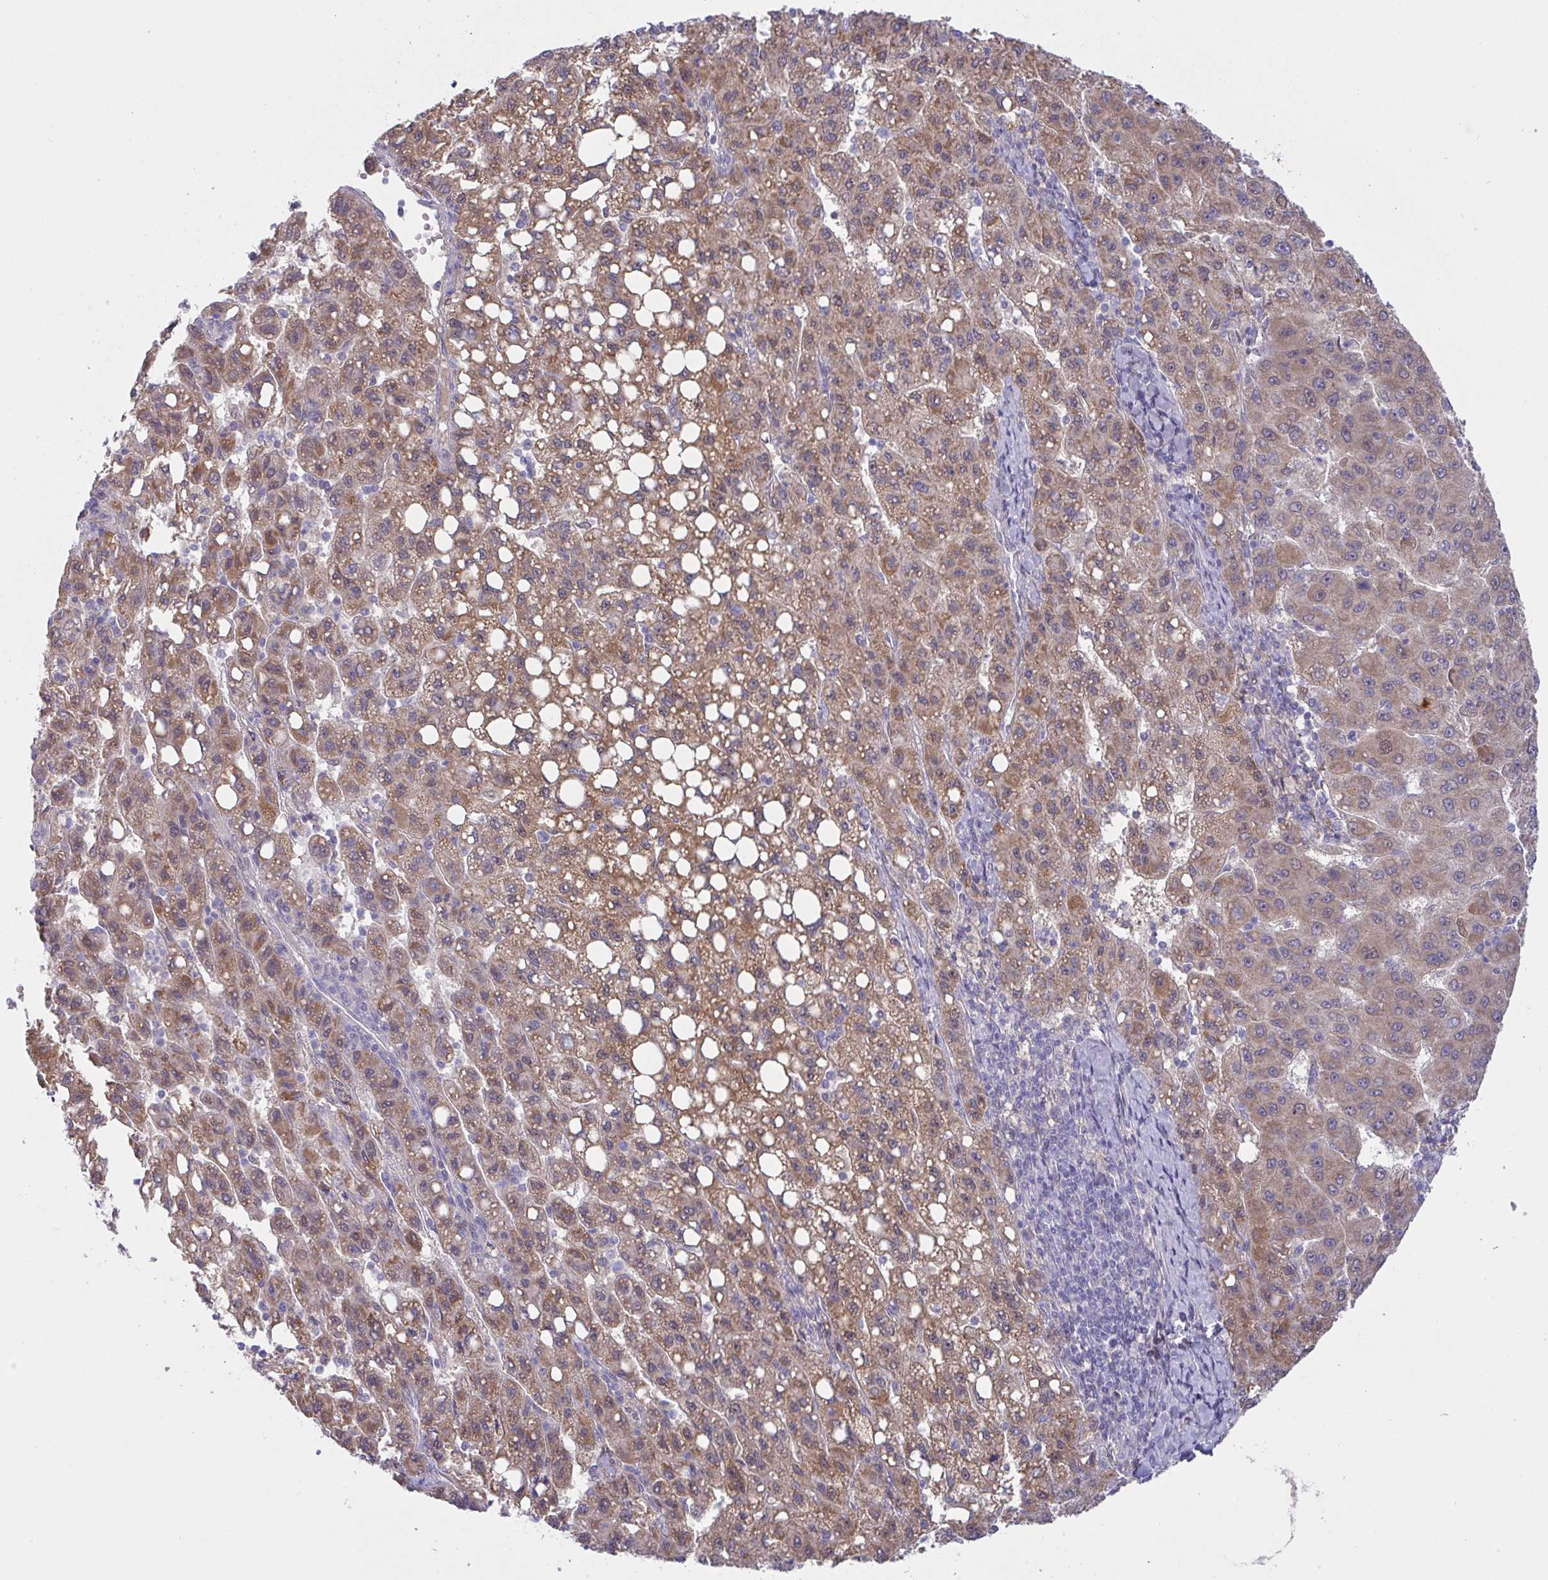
{"staining": {"intensity": "moderate", "quantity": ">75%", "location": "cytoplasmic/membranous"}, "tissue": "liver cancer", "cell_type": "Tumor cells", "image_type": "cancer", "snomed": [{"axis": "morphology", "description": "Carcinoma, Hepatocellular, NOS"}, {"axis": "topography", "description": "Liver"}], "caption": "A micrograph showing moderate cytoplasmic/membranous expression in about >75% of tumor cells in hepatocellular carcinoma (liver), as visualized by brown immunohistochemical staining.", "gene": "L3HYPDH", "patient": {"sex": "female", "age": 82}}